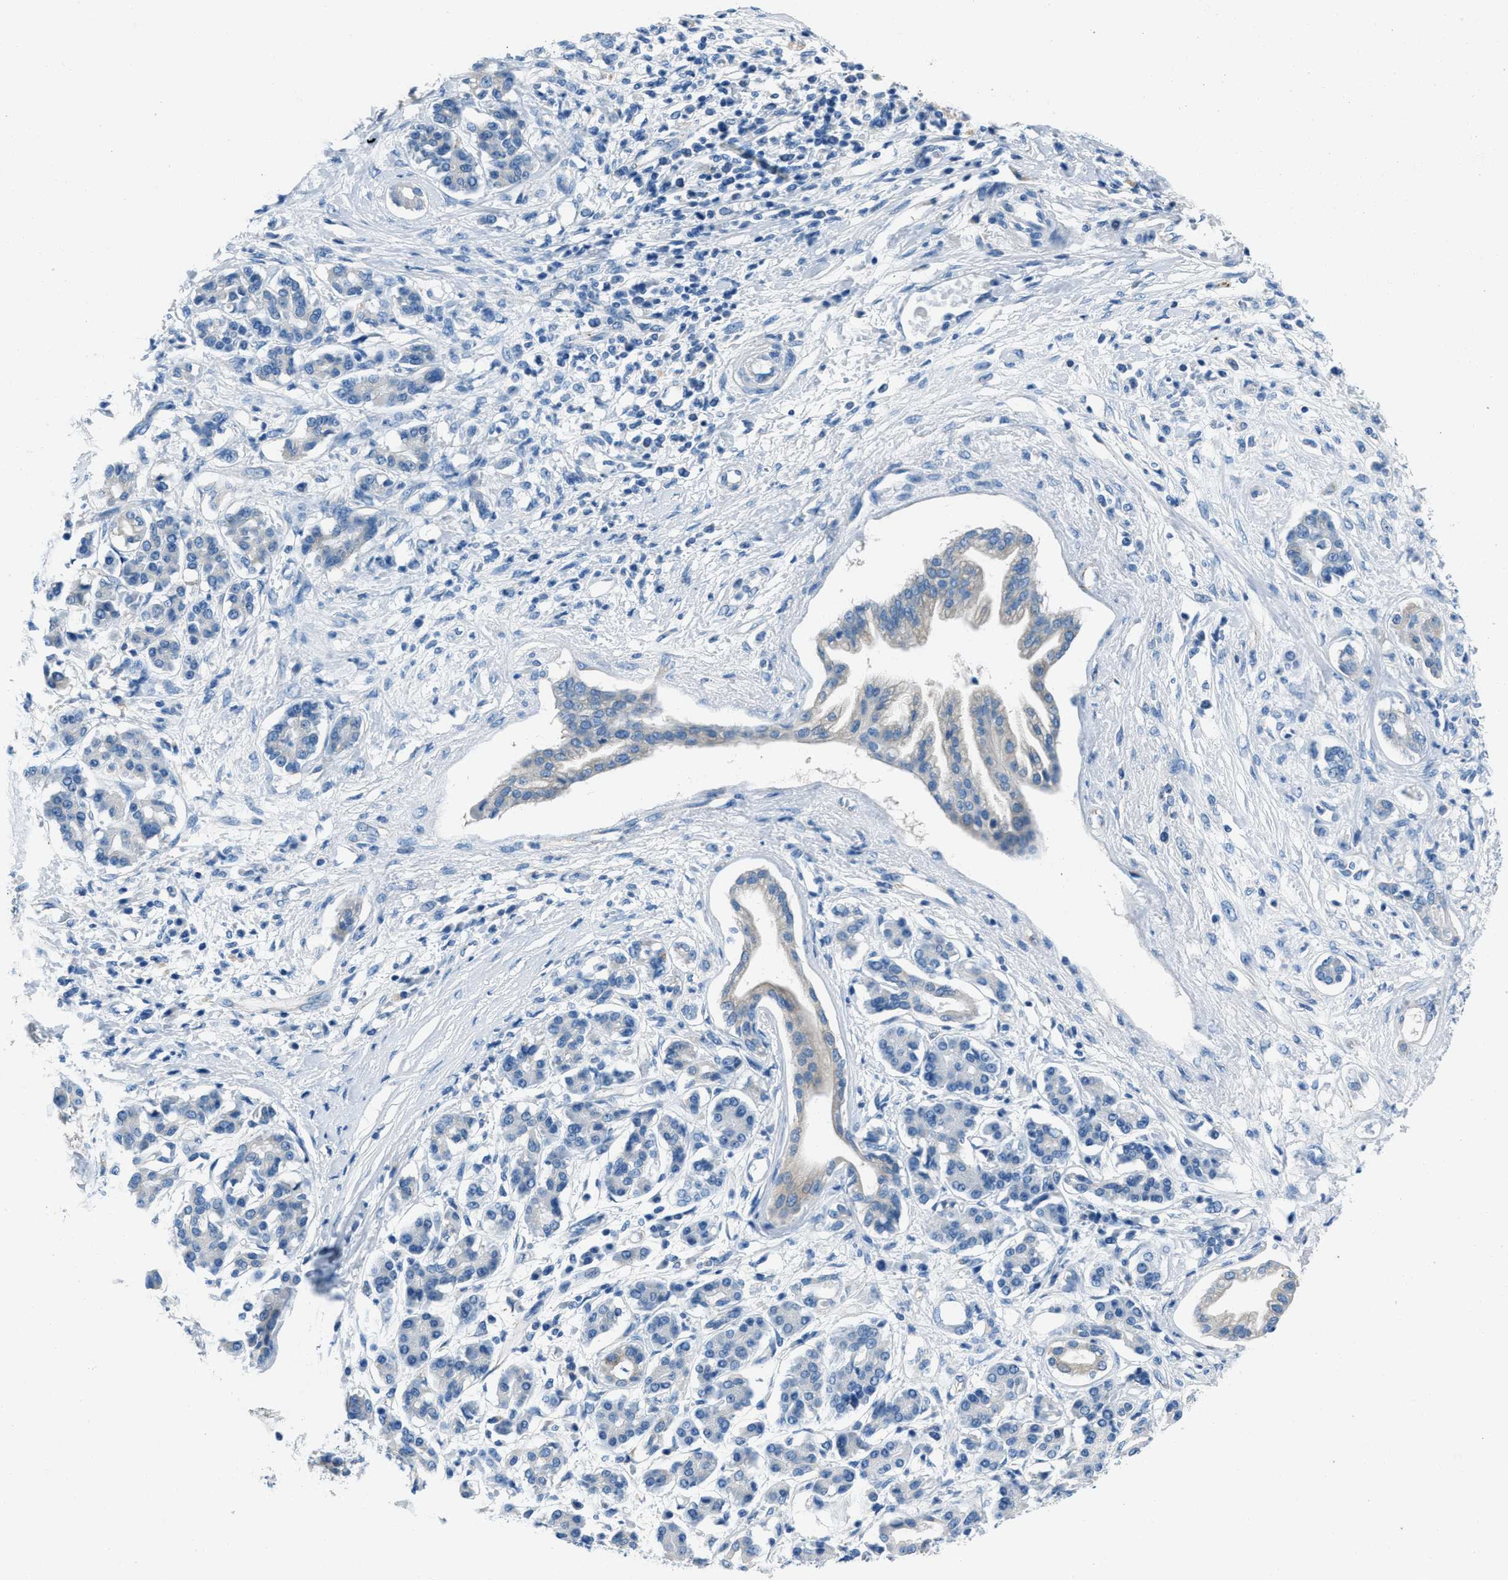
{"staining": {"intensity": "negative", "quantity": "none", "location": "none"}, "tissue": "pancreatic cancer", "cell_type": "Tumor cells", "image_type": "cancer", "snomed": [{"axis": "morphology", "description": "Adenocarcinoma, NOS"}, {"axis": "topography", "description": "Pancreas"}], "caption": "This is an IHC micrograph of pancreatic cancer (adenocarcinoma). There is no expression in tumor cells.", "gene": "AMACR", "patient": {"sex": "female", "age": 56}}